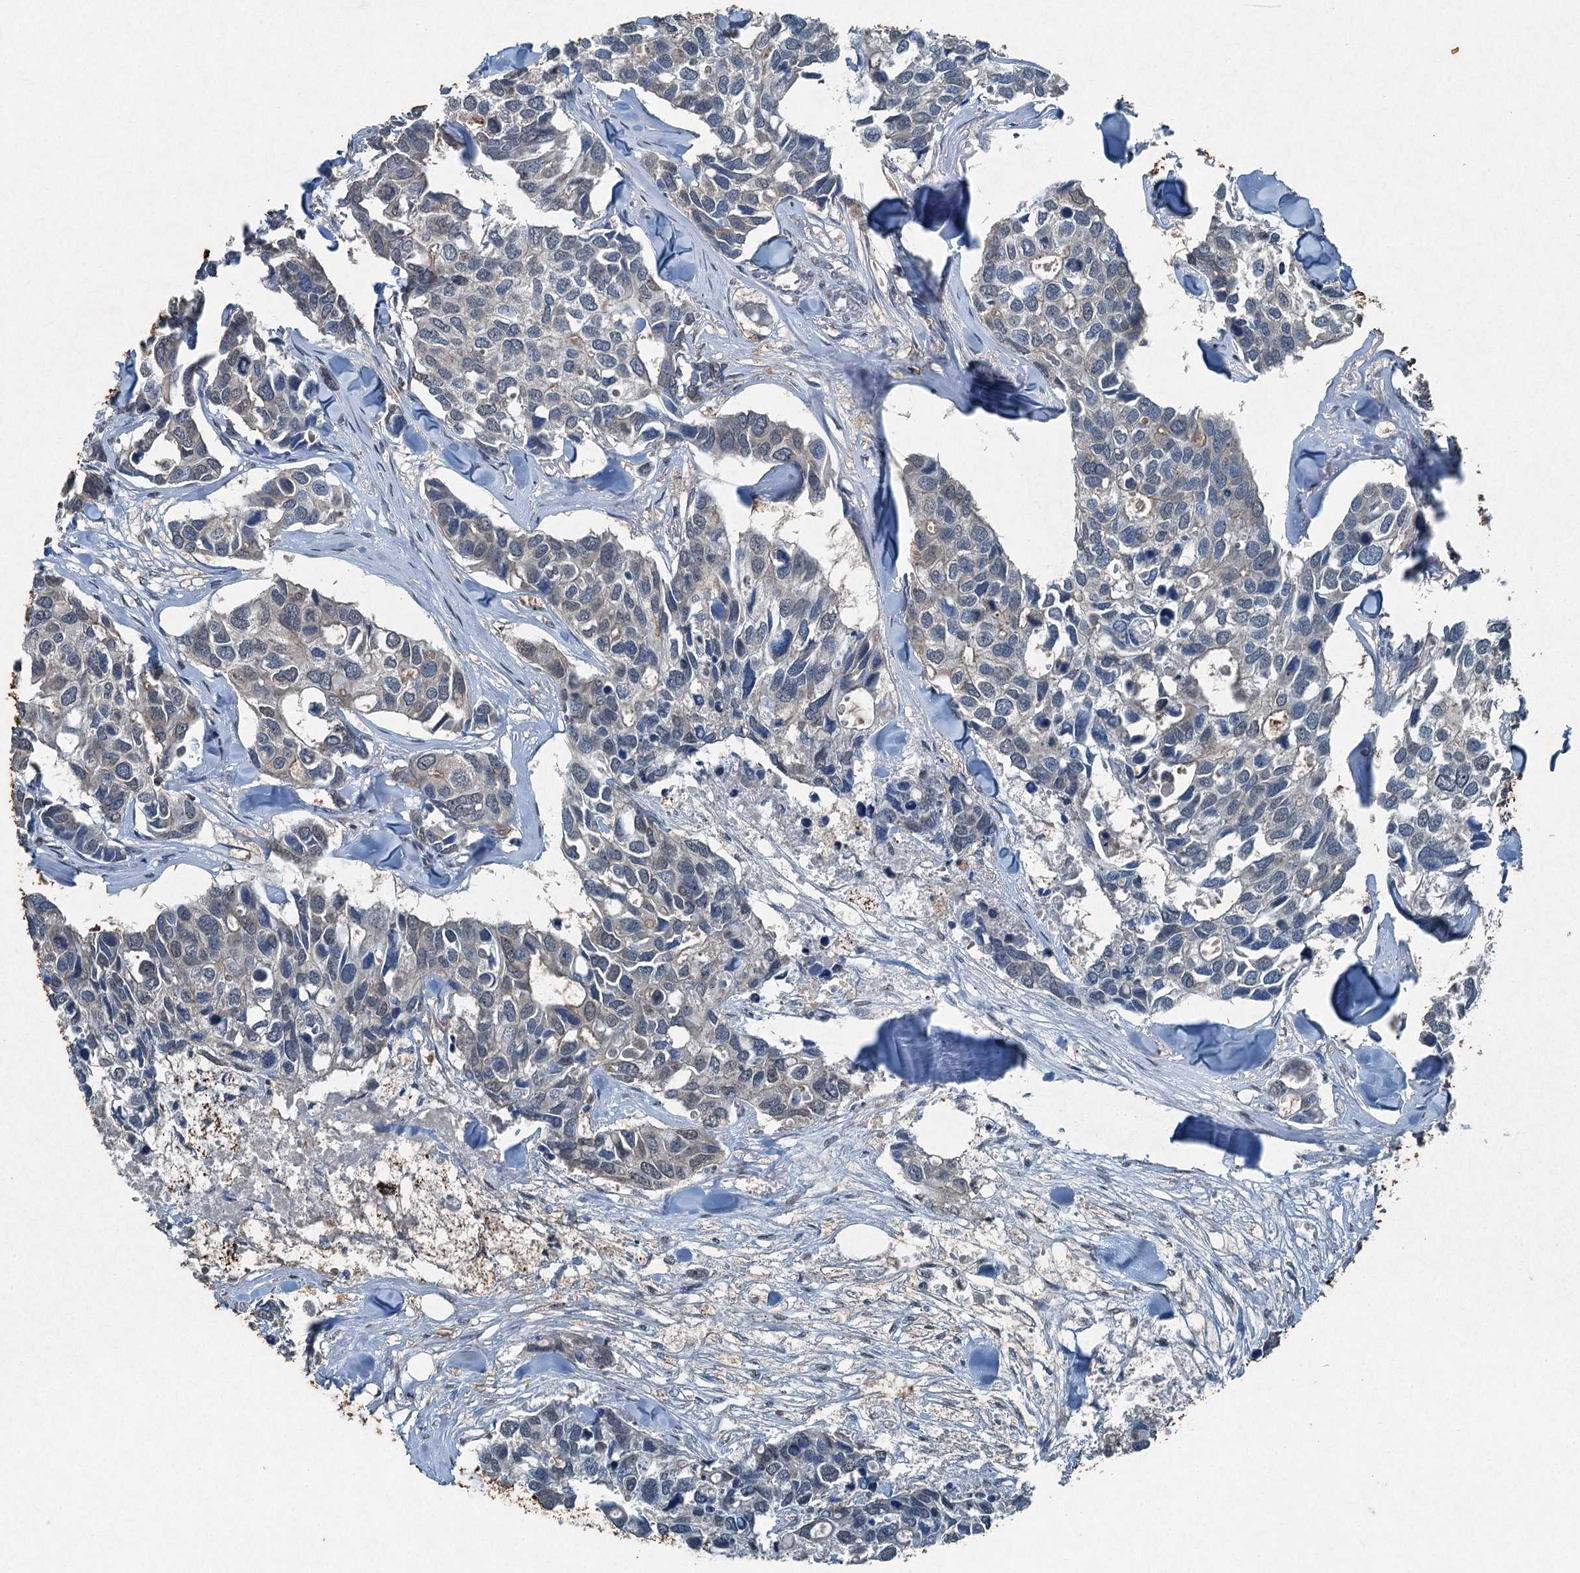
{"staining": {"intensity": "negative", "quantity": "none", "location": "none"}, "tissue": "breast cancer", "cell_type": "Tumor cells", "image_type": "cancer", "snomed": [{"axis": "morphology", "description": "Duct carcinoma"}, {"axis": "topography", "description": "Breast"}], "caption": "Tumor cells are negative for brown protein staining in intraductal carcinoma (breast).", "gene": "TCTN1", "patient": {"sex": "female", "age": 83}}